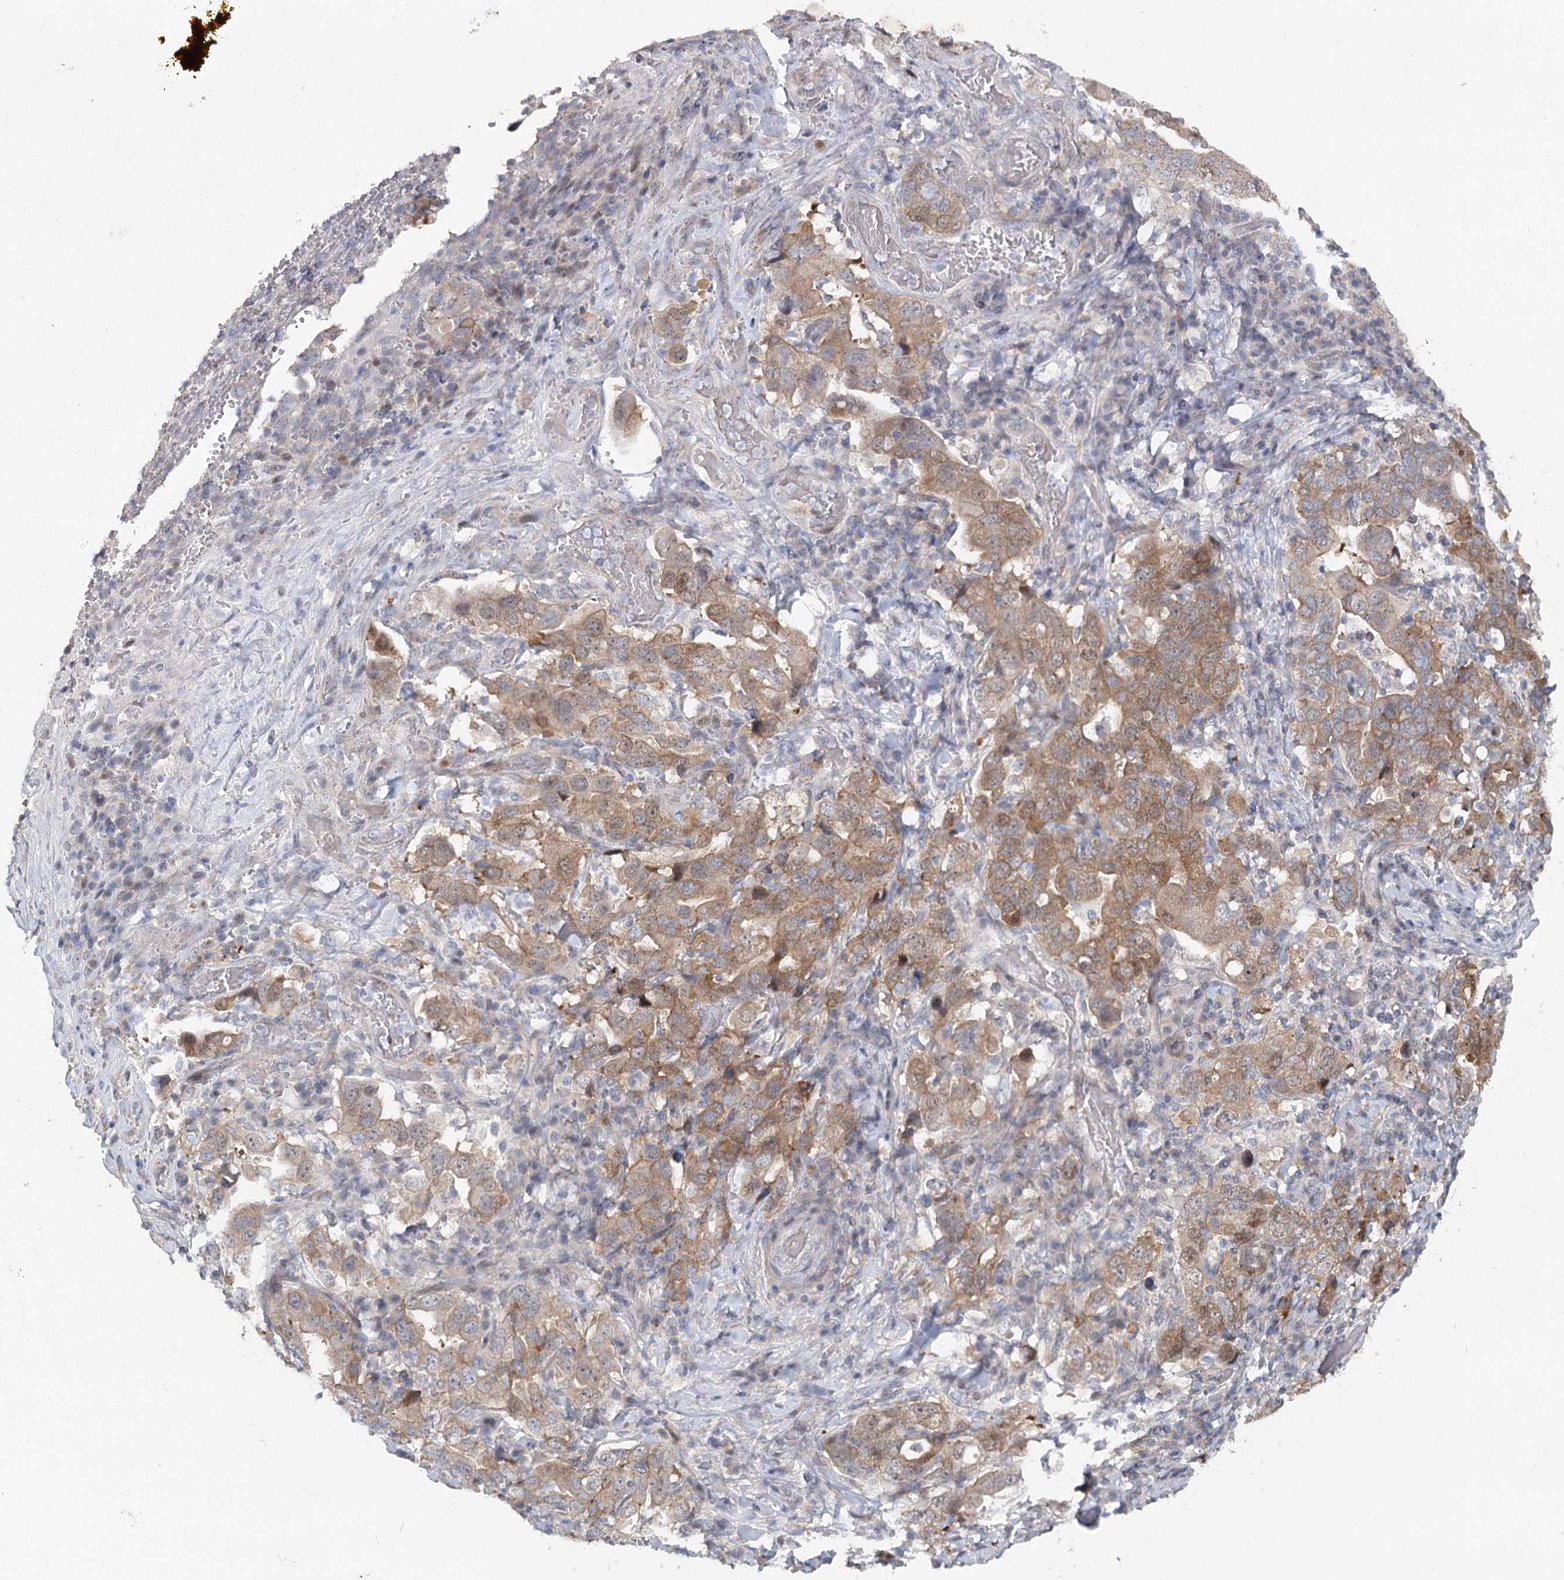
{"staining": {"intensity": "moderate", "quantity": ">75%", "location": "cytoplasmic/membranous"}, "tissue": "stomach cancer", "cell_type": "Tumor cells", "image_type": "cancer", "snomed": [{"axis": "morphology", "description": "Adenocarcinoma, NOS"}, {"axis": "topography", "description": "Stomach, upper"}], "caption": "Adenocarcinoma (stomach) tissue shows moderate cytoplasmic/membranous expression in approximately >75% of tumor cells, visualized by immunohistochemistry.", "gene": "MAP3K13", "patient": {"sex": "male", "age": 62}}